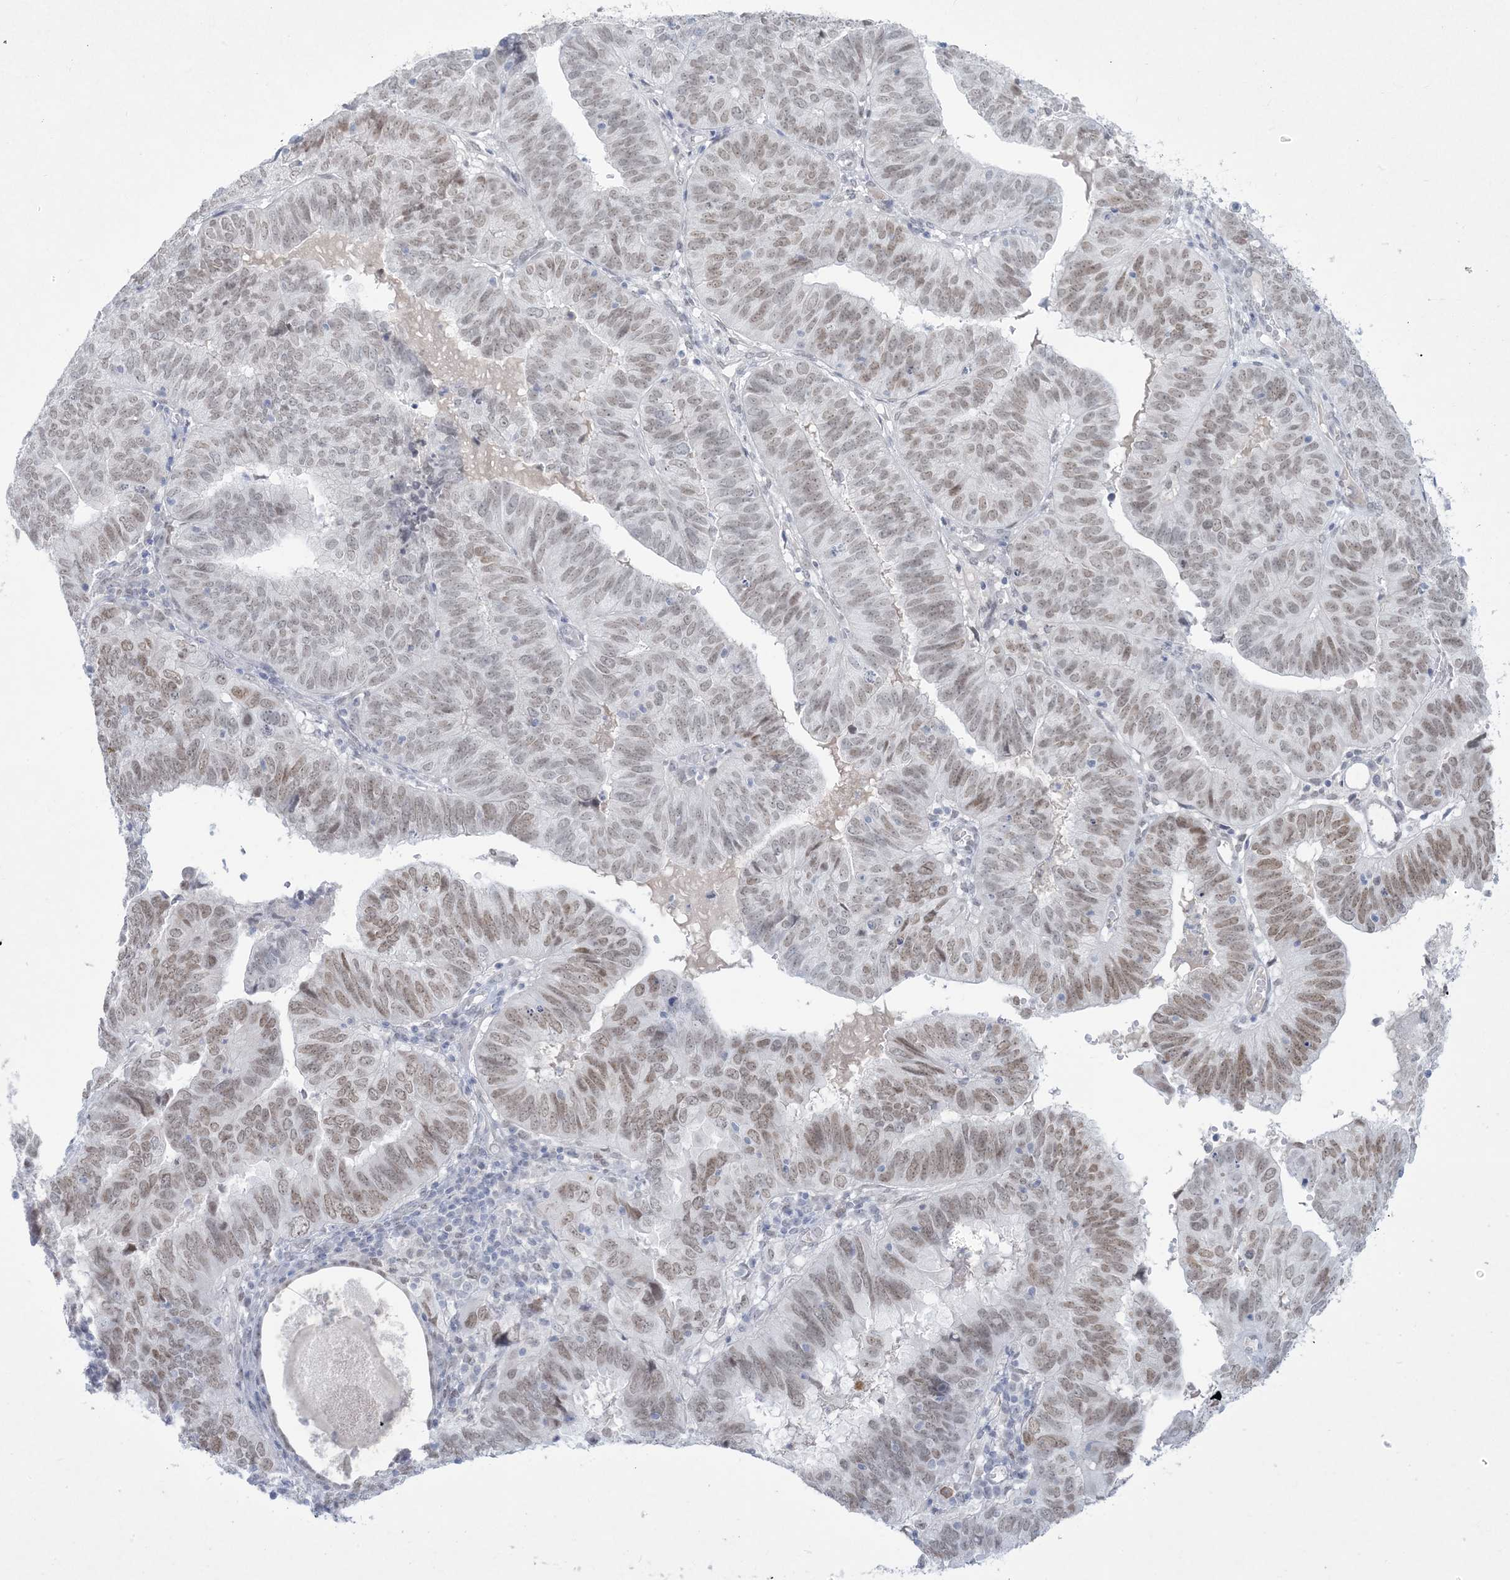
{"staining": {"intensity": "weak", "quantity": ">75%", "location": "nuclear"}, "tissue": "endometrial cancer", "cell_type": "Tumor cells", "image_type": "cancer", "snomed": [{"axis": "morphology", "description": "Adenocarcinoma, NOS"}, {"axis": "topography", "description": "Uterus"}], "caption": "DAB immunohistochemical staining of adenocarcinoma (endometrial) demonstrates weak nuclear protein positivity in approximately >75% of tumor cells.", "gene": "HOMEZ", "patient": {"sex": "female", "age": 77}}